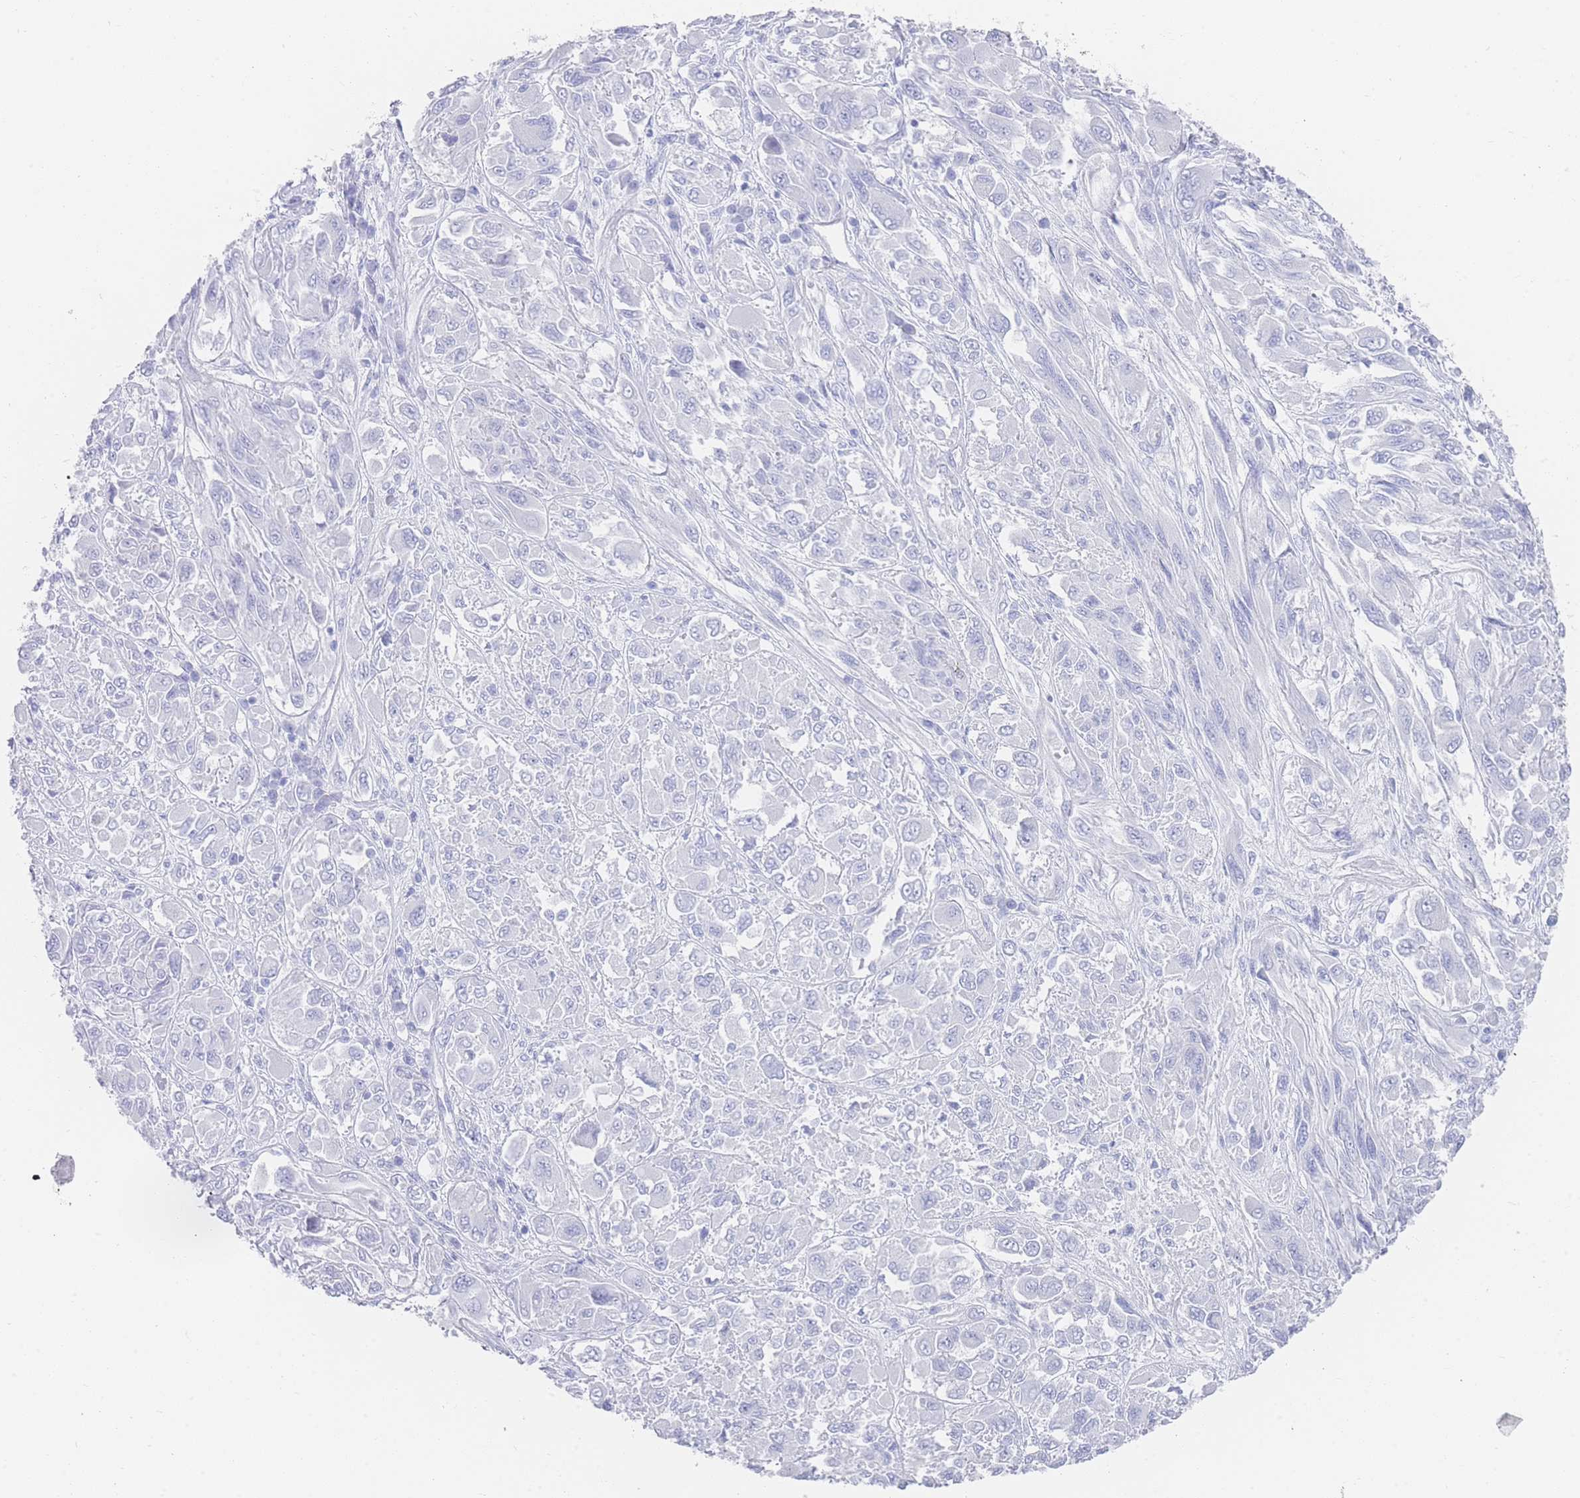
{"staining": {"intensity": "negative", "quantity": "none", "location": "none"}, "tissue": "melanoma", "cell_type": "Tumor cells", "image_type": "cancer", "snomed": [{"axis": "morphology", "description": "Malignant melanoma, NOS"}, {"axis": "topography", "description": "Skin"}], "caption": "An IHC photomicrograph of melanoma is shown. There is no staining in tumor cells of melanoma.", "gene": "LRRC37A", "patient": {"sex": "female", "age": 91}}